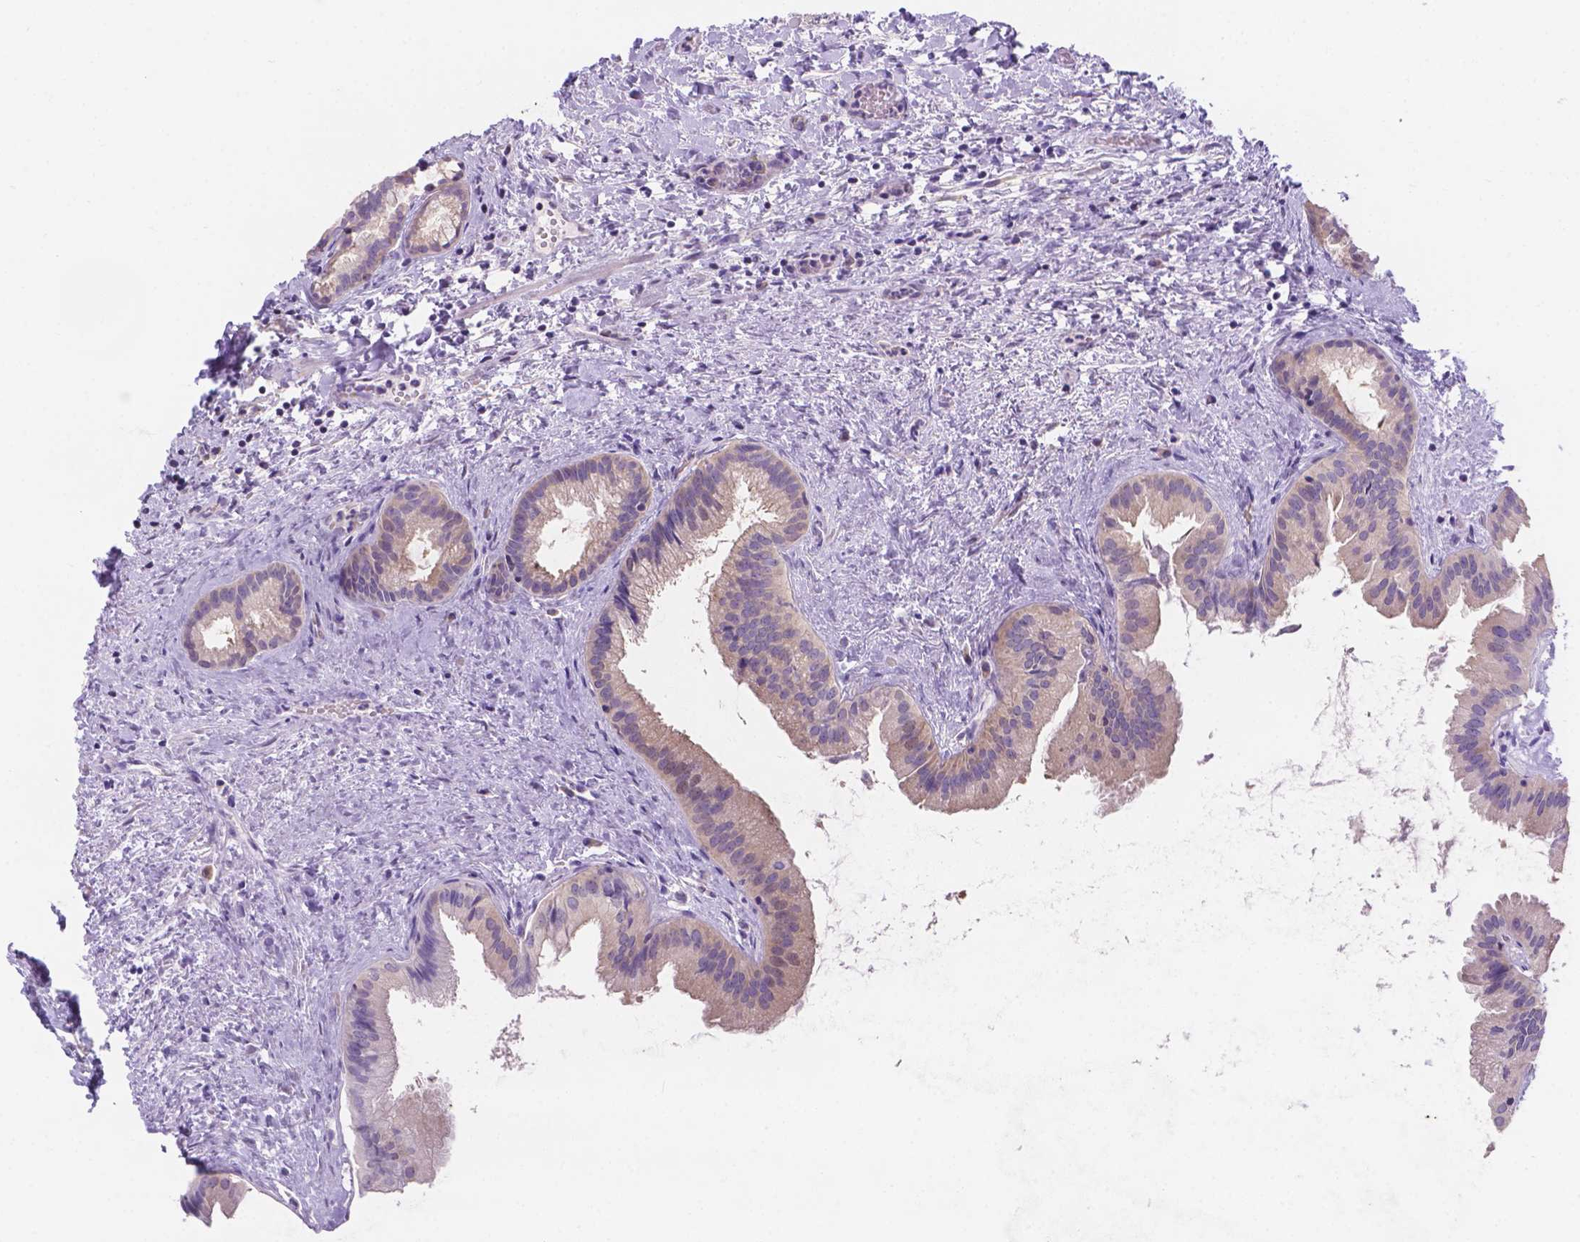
{"staining": {"intensity": "weak", "quantity": "<25%", "location": "cytoplasmic/membranous"}, "tissue": "gallbladder", "cell_type": "Glandular cells", "image_type": "normal", "snomed": [{"axis": "morphology", "description": "Normal tissue, NOS"}, {"axis": "topography", "description": "Gallbladder"}], "caption": "Glandular cells are negative for brown protein staining in unremarkable gallbladder. (Immunohistochemistry (ihc), brightfield microscopy, high magnification).", "gene": "CD96", "patient": {"sex": "male", "age": 70}}